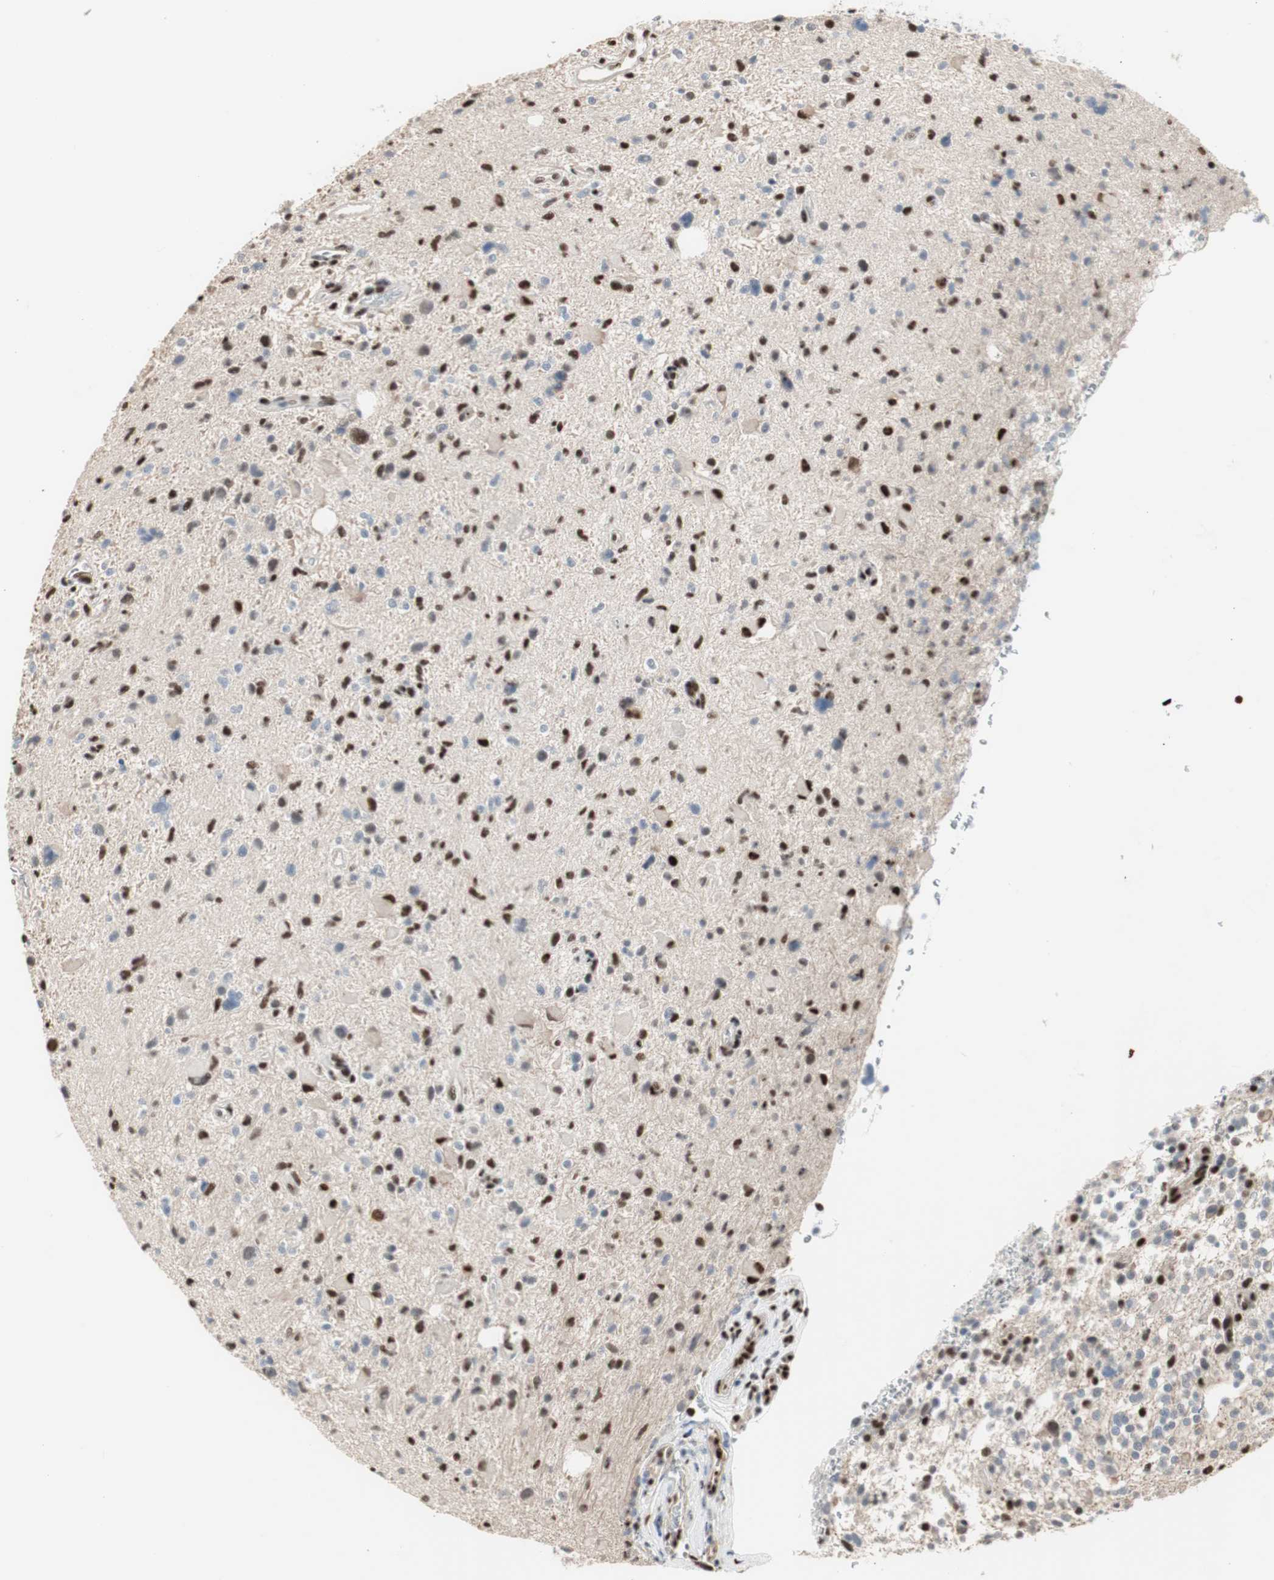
{"staining": {"intensity": "moderate", "quantity": "<25%", "location": "nuclear"}, "tissue": "glioma", "cell_type": "Tumor cells", "image_type": "cancer", "snomed": [{"axis": "morphology", "description": "Glioma, malignant, High grade"}, {"axis": "topography", "description": "Brain"}], "caption": "Protein expression analysis of malignant glioma (high-grade) shows moderate nuclear positivity in about <25% of tumor cells.", "gene": "PML", "patient": {"sex": "male", "age": 48}}